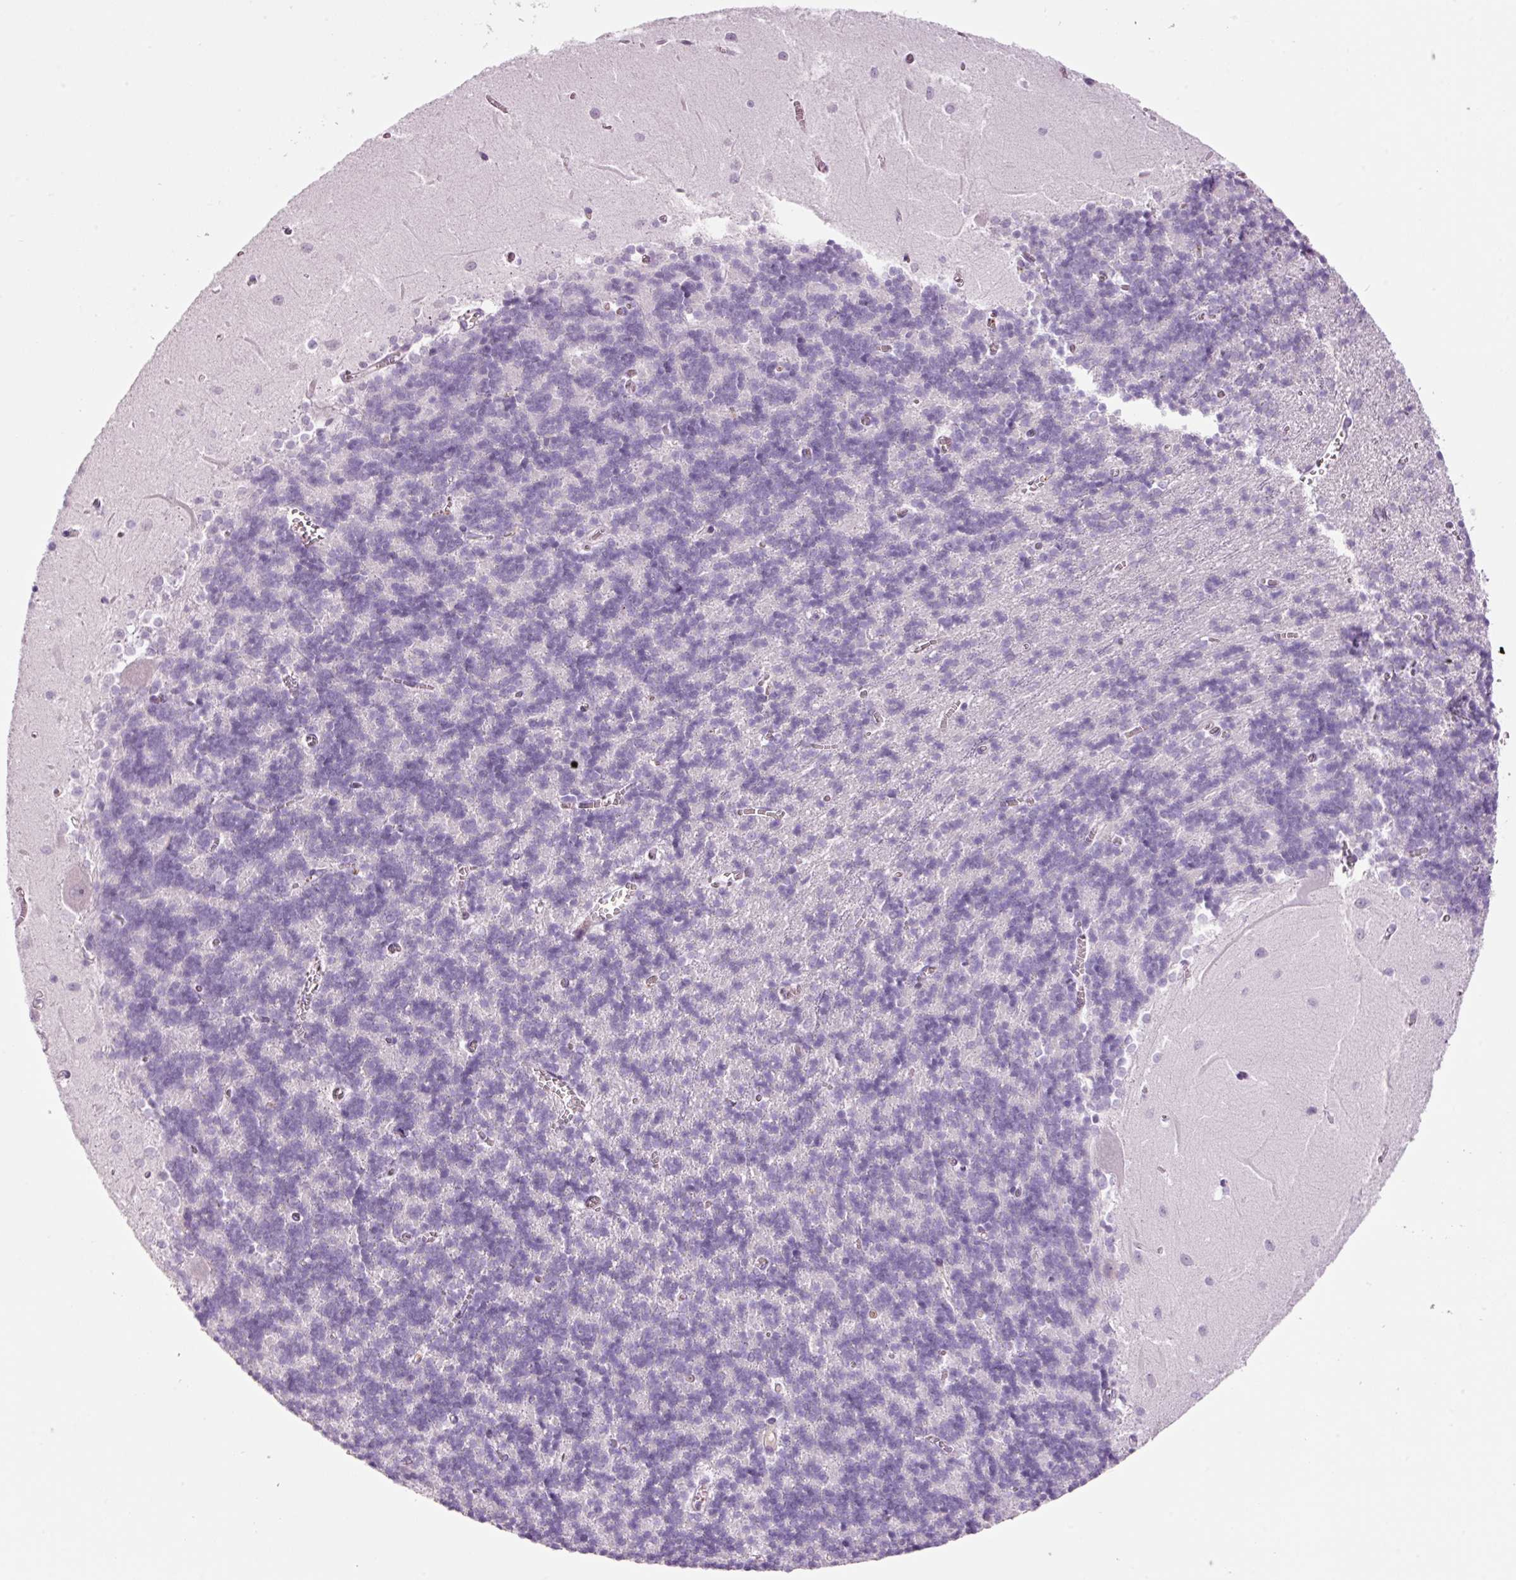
{"staining": {"intensity": "negative", "quantity": "none", "location": "none"}, "tissue": "cerebellum", "cell_type": "Cells in granular layer", "image_type": "normal", "snomed": [{"axis": "morphology", "description": "Normal tissue, NOS"}, {"axis": "topography", "description": "Cerebellum"}], "caption": "Immunohistochemistry (IHC) histopathology image of unremarkable cerebellum: human cerebellum stained with DAB displays no significant protein staining in cells in granular layer. (Brightfield microscopy of DAB immunohistochemistry at high magnification).", "gene": "KLF1", "patient": {"sex": "male", "age": 37}}